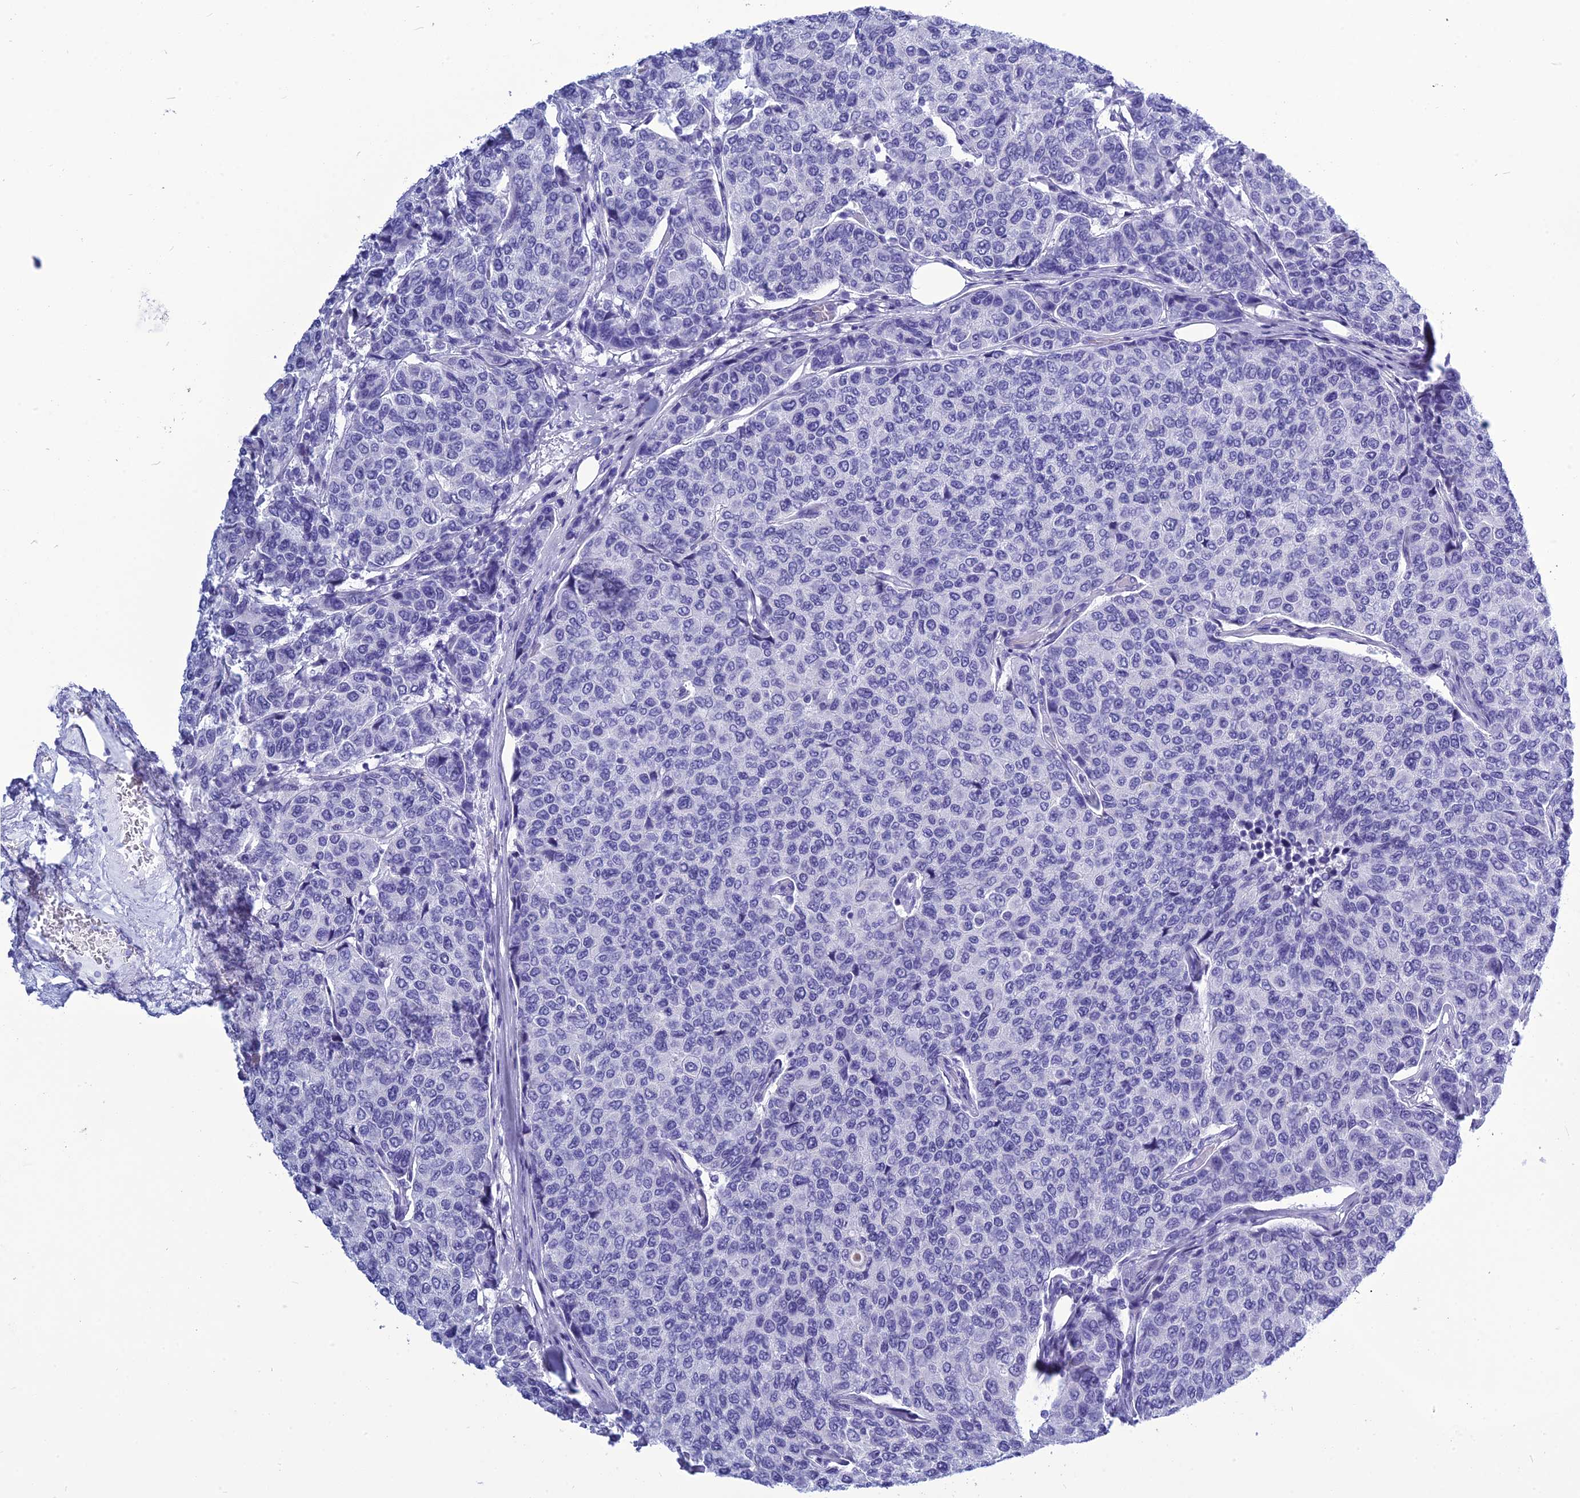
{"staining": {"intensity": "negative", "quantity": "none", "location": "none"}, "tissue": "breast cancer", "cell_type": "Tumor cells", "image_type": "cancer", "snomed": [{"axis": "morphology", "description": "Duct carcinoma"}, {"axis": "topography", "description": "Breast"}], "caption": "High magnification brightfield microscopy of breast cancer stained with DAB (brown) and counterstained with hematoxylin (blue): tumor cells show no significant staining.", "gene": "BBS2", "patient": {"sex": "female", "age": 55}}